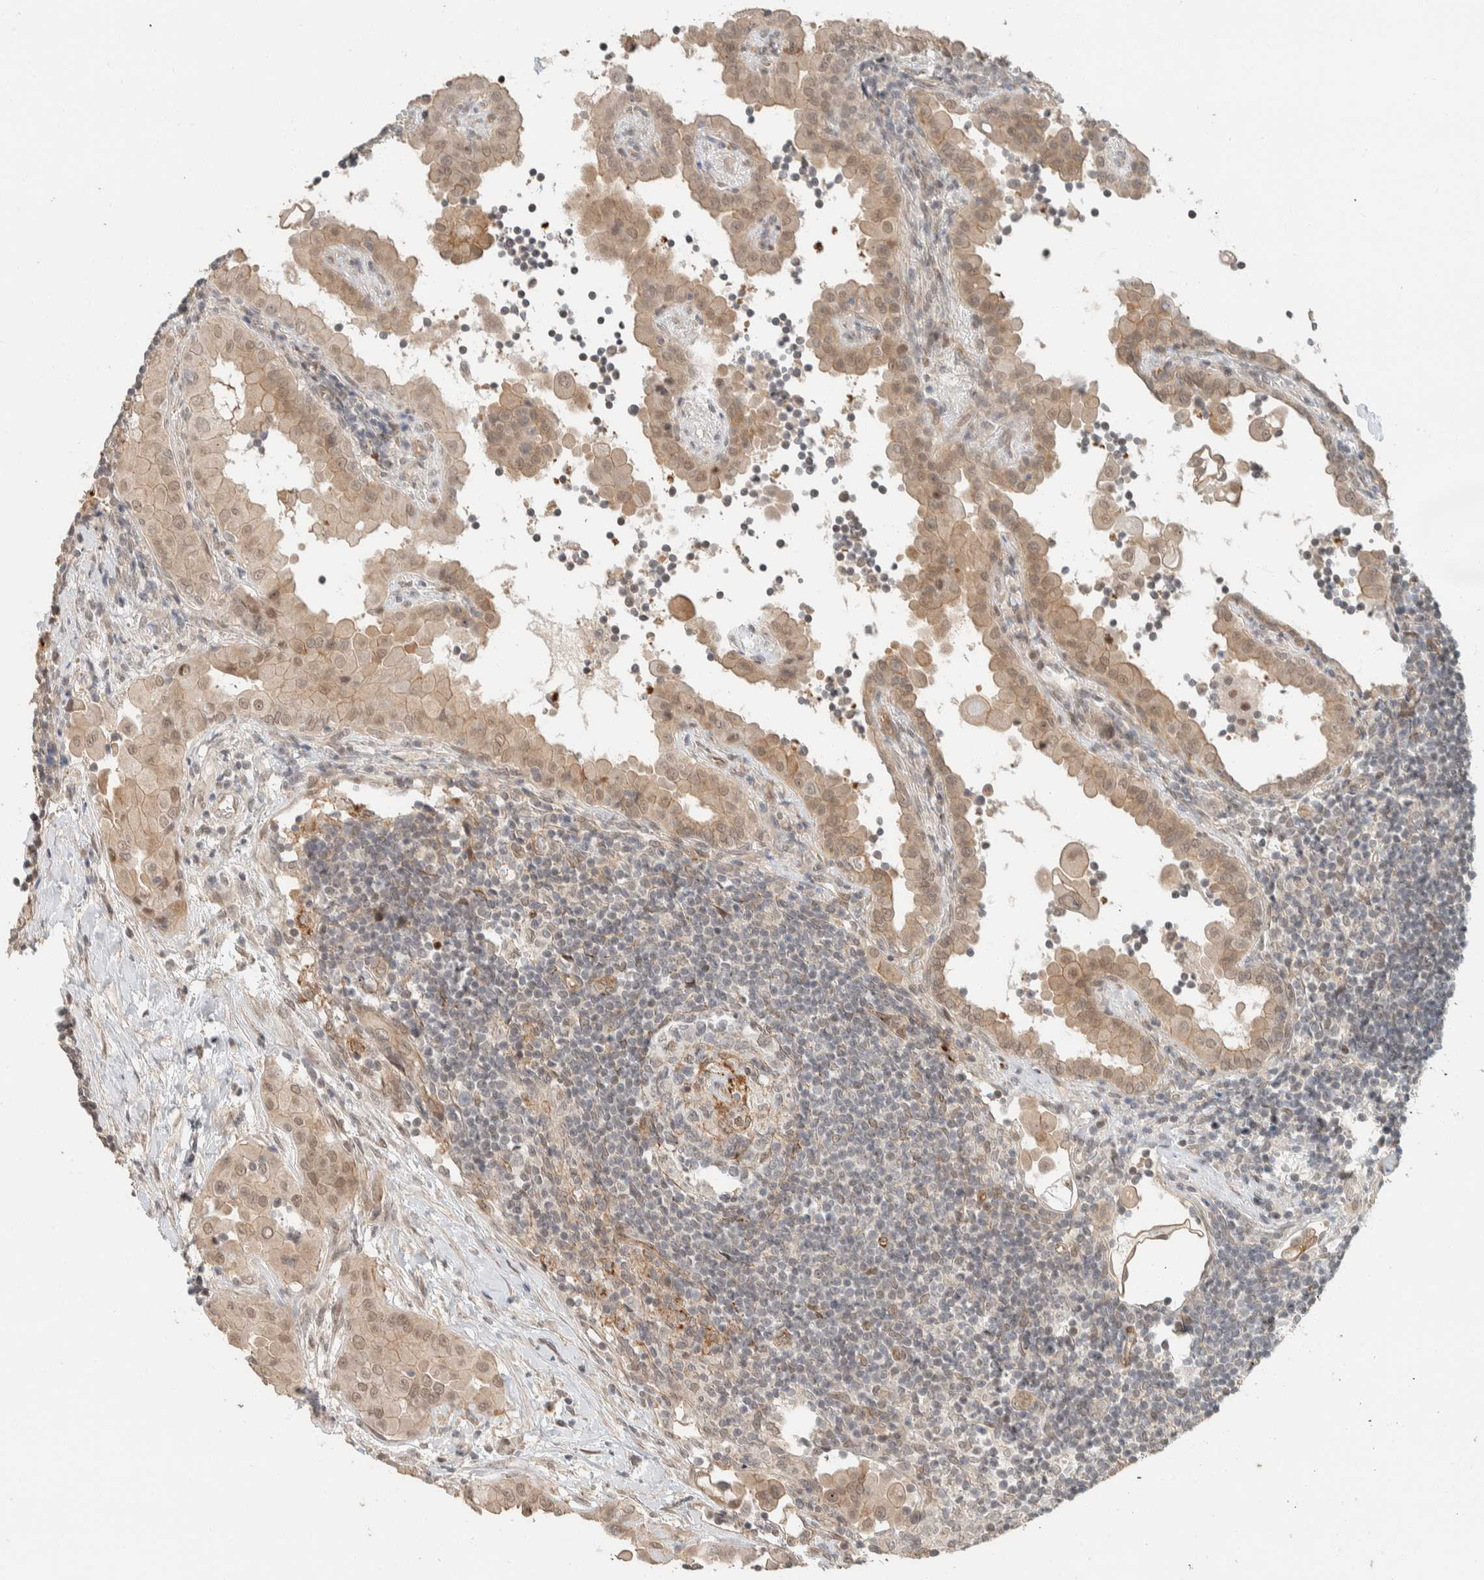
{"staining": {"intensity": "moderate", "quantity": ">75%", "location": "cytoplasmic/membranous,nuclear"}, "tissue": "thyroid cancer", "cell_type": "Tumor cells", "image_type": "cancer", "snomed": [{"axis": "morphology", "description": "Papillary adenocarcinoma, NOS"}, {"axis": "topography", "description": "Thyroid gland"}], "caption": "Immunohistochemistry (IHC) histopathology image of thyroid papillary adenocarcinoma stained for a protein (brown), which reveals medium levels of moderate cytoplasmic/membranous and nuclear expression in approximately >75% of tumor cells.", "gene": "ZBTB2", "patient": {"sex": "male", "age": 33}}